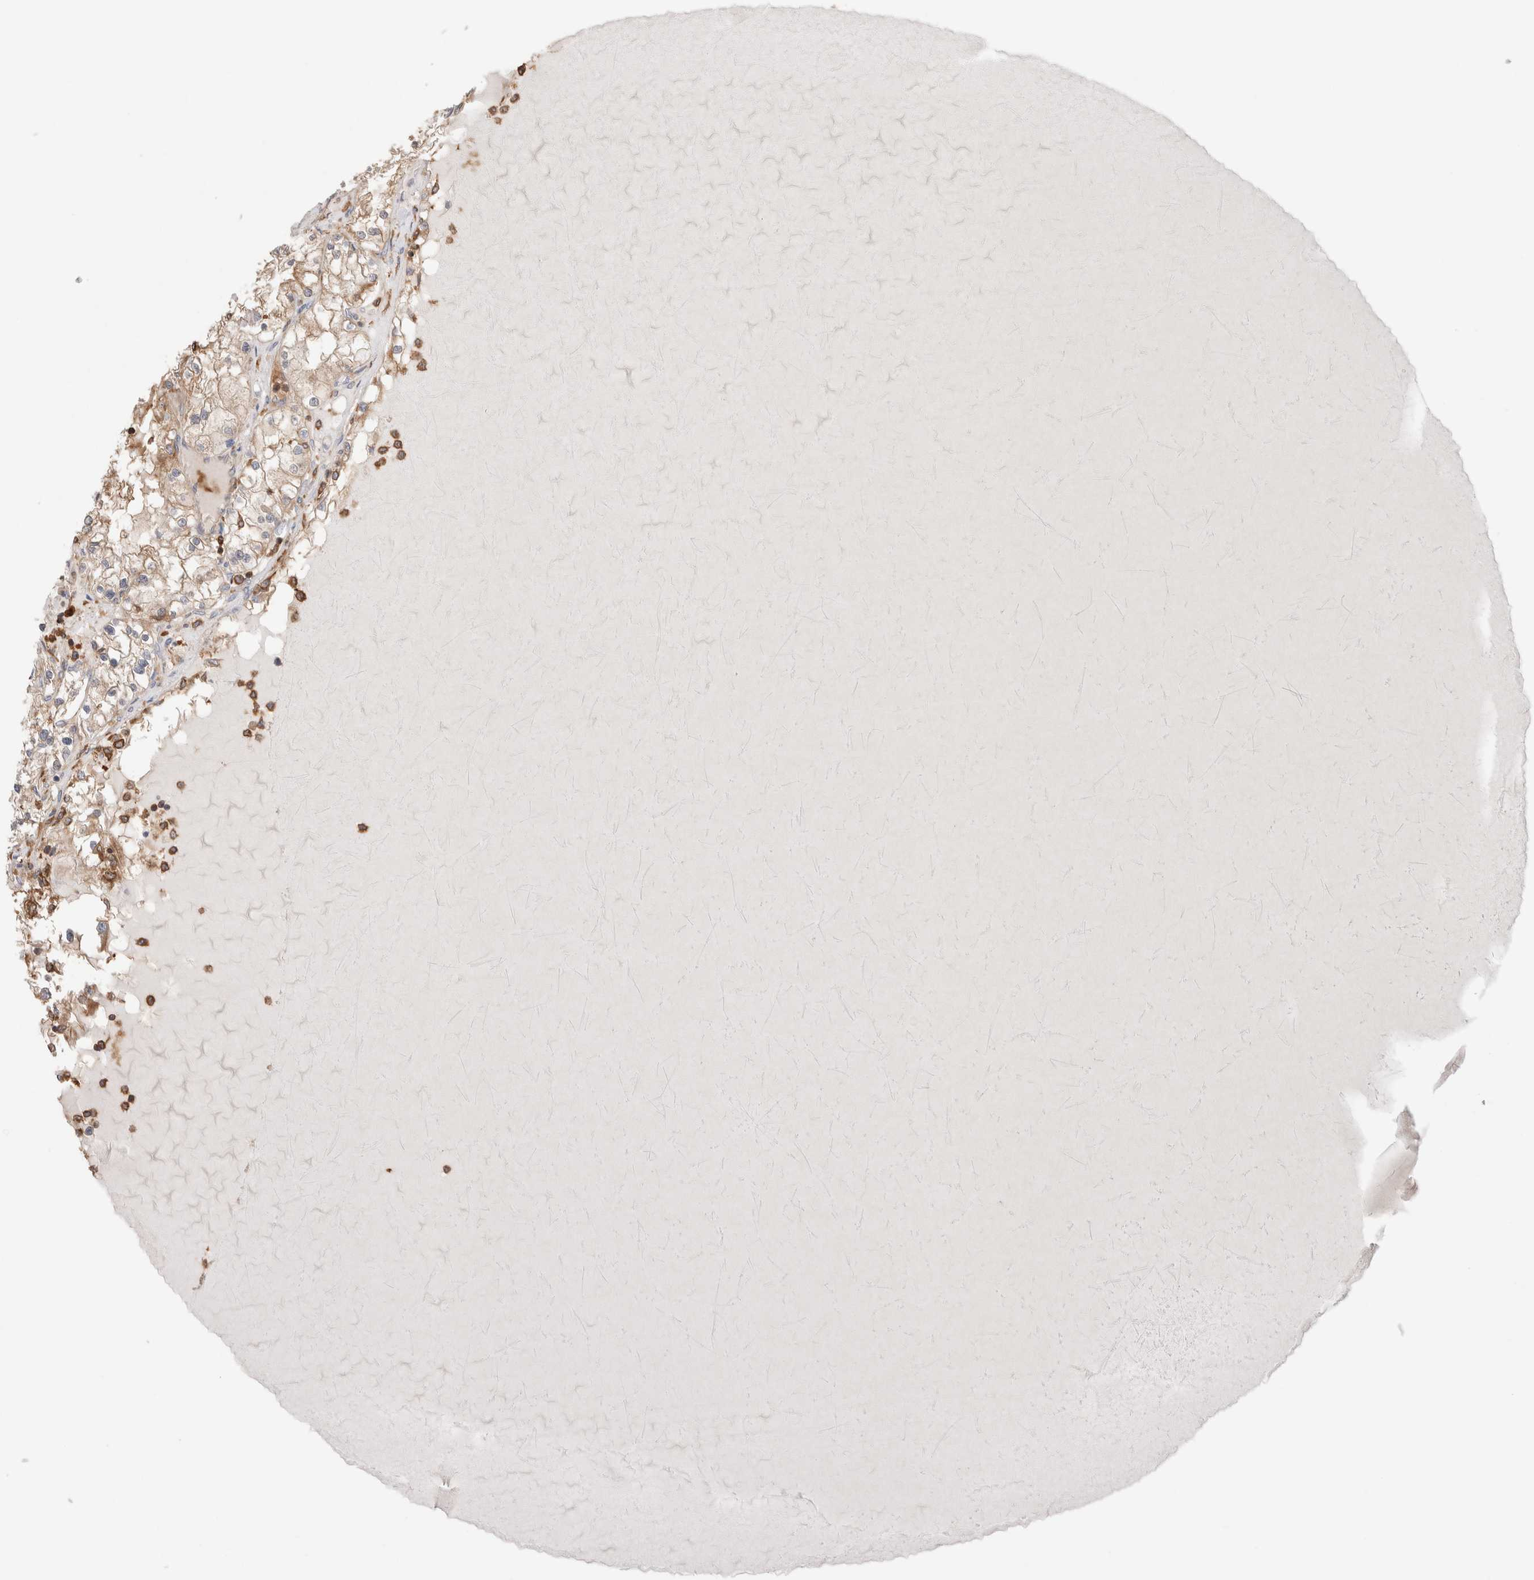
{"staining": {"intensity": "moderate", "quantity": ">75%", "location": "cytoplasmic/membranous"}, "tissue": "renal cancer", "cell_type": "Tumor cells", "image_type": "cancer", "snomed": [{"axis": "morphology", "description": "Adenocarcinoma, NOS"}, {"axis": "topography", "description": "Kidney"}], "caption": "Brown immunohistochemical staining in adenocarcinoma (renal) exhibits moderate cytoplasmic/membranous staining in approximately >75% of tumor cells.", "gene": "KLHL14", "patient": {"sex": "male", "age": 68}}